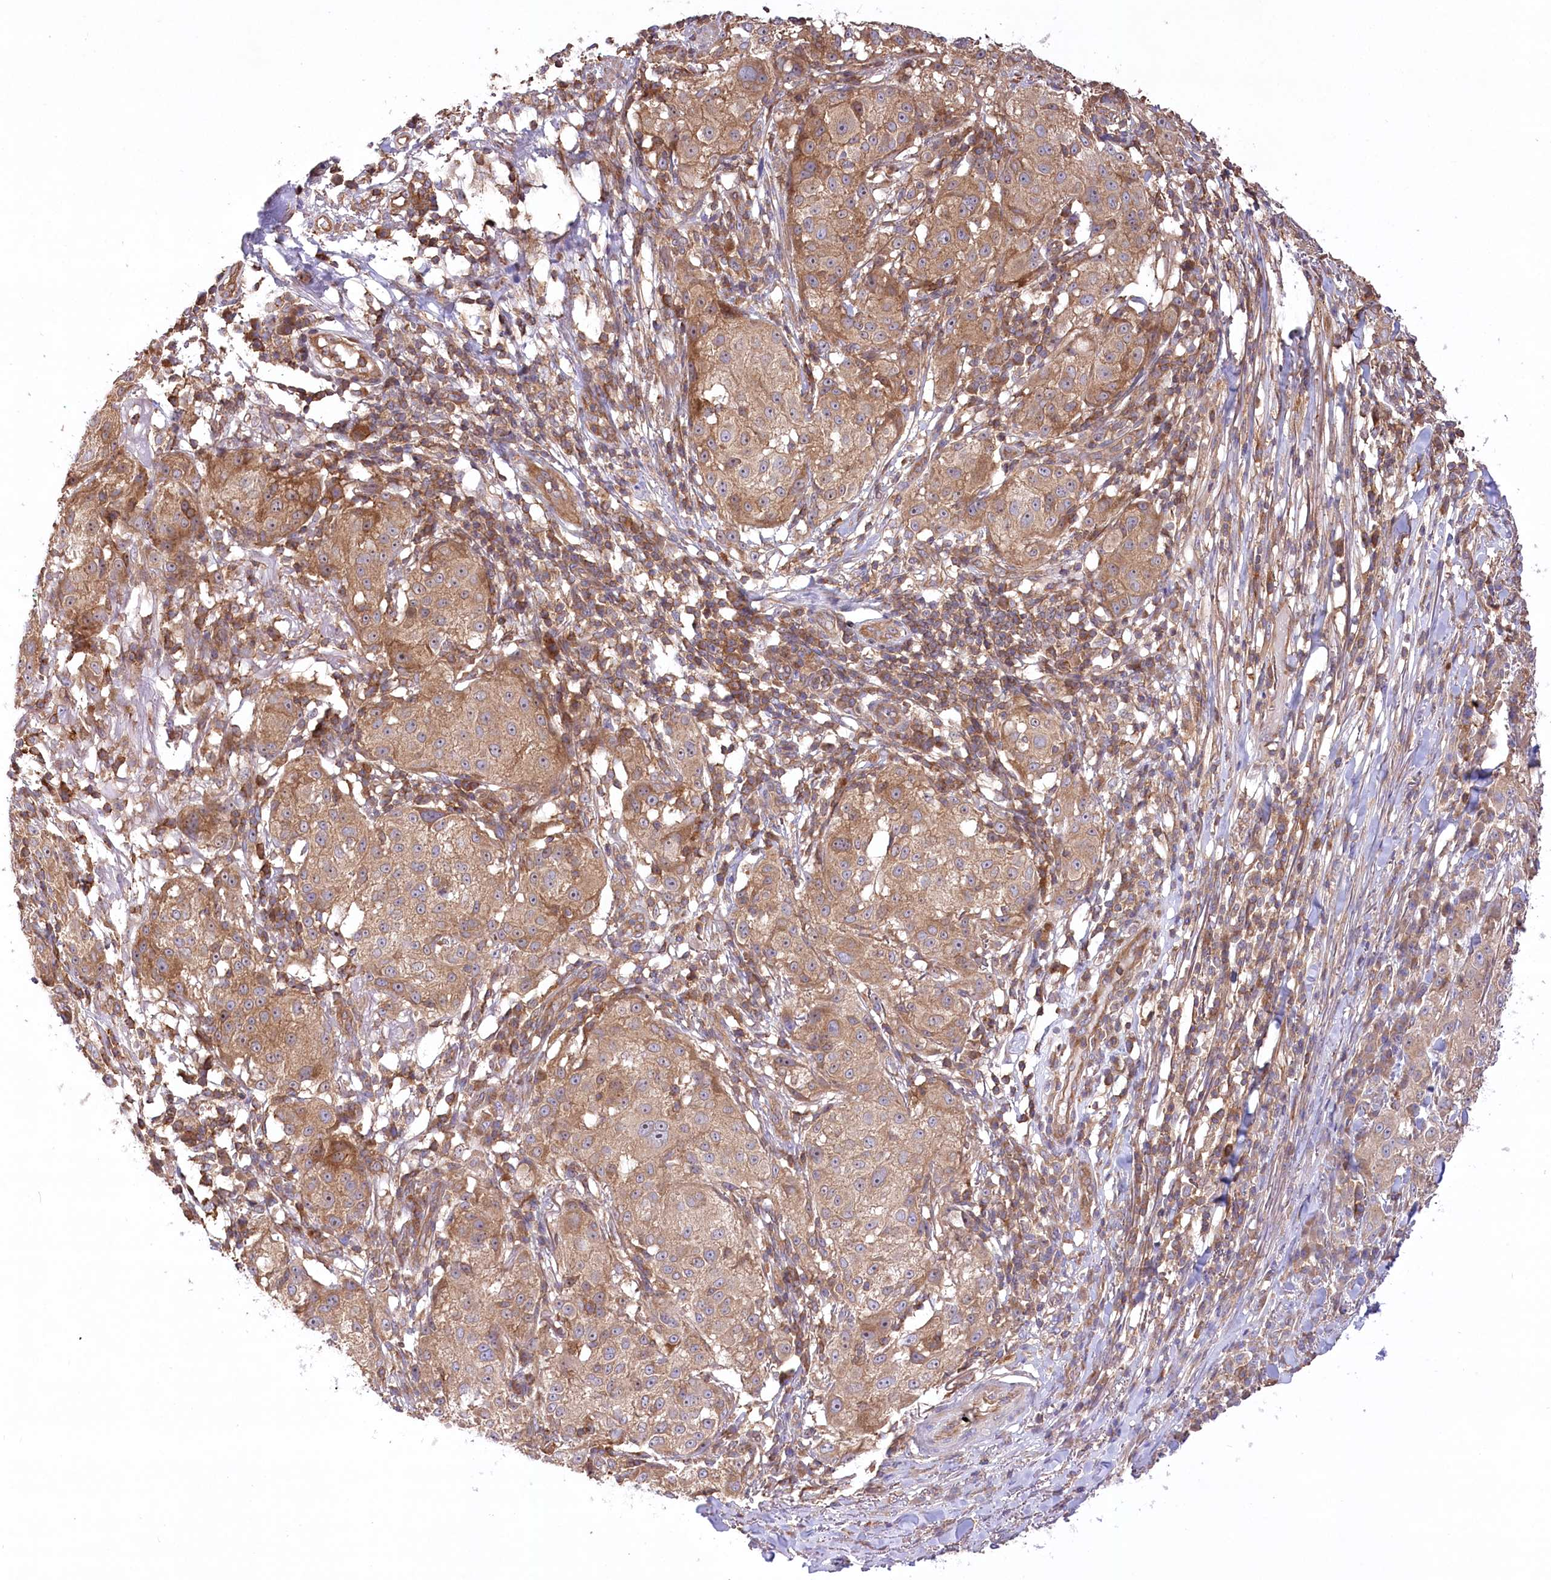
{"staining": {"intensity": "moderate", "quantity": ">75%", "location": "cytoplasmic/membranous"}, "tissue": "melanoma", "cell_type": "Tumor cells", "image_type": "cancer", "snomed": [{"axis": "morphology", "description": "Necrosis, NOS"}, {"axis": "morphology", "description": "Malignant melanoma, NOS"}, {"axis": "topography", "description": "Skin"}], "caption": "DAB immunohistochemical staining of human melanoma exhibits moderate cytoplasmic/membranous protein positivity in approximately >75% of tumor cells.", "gene": "UMPS", "patient": {"sex": "female", "age": 87}}